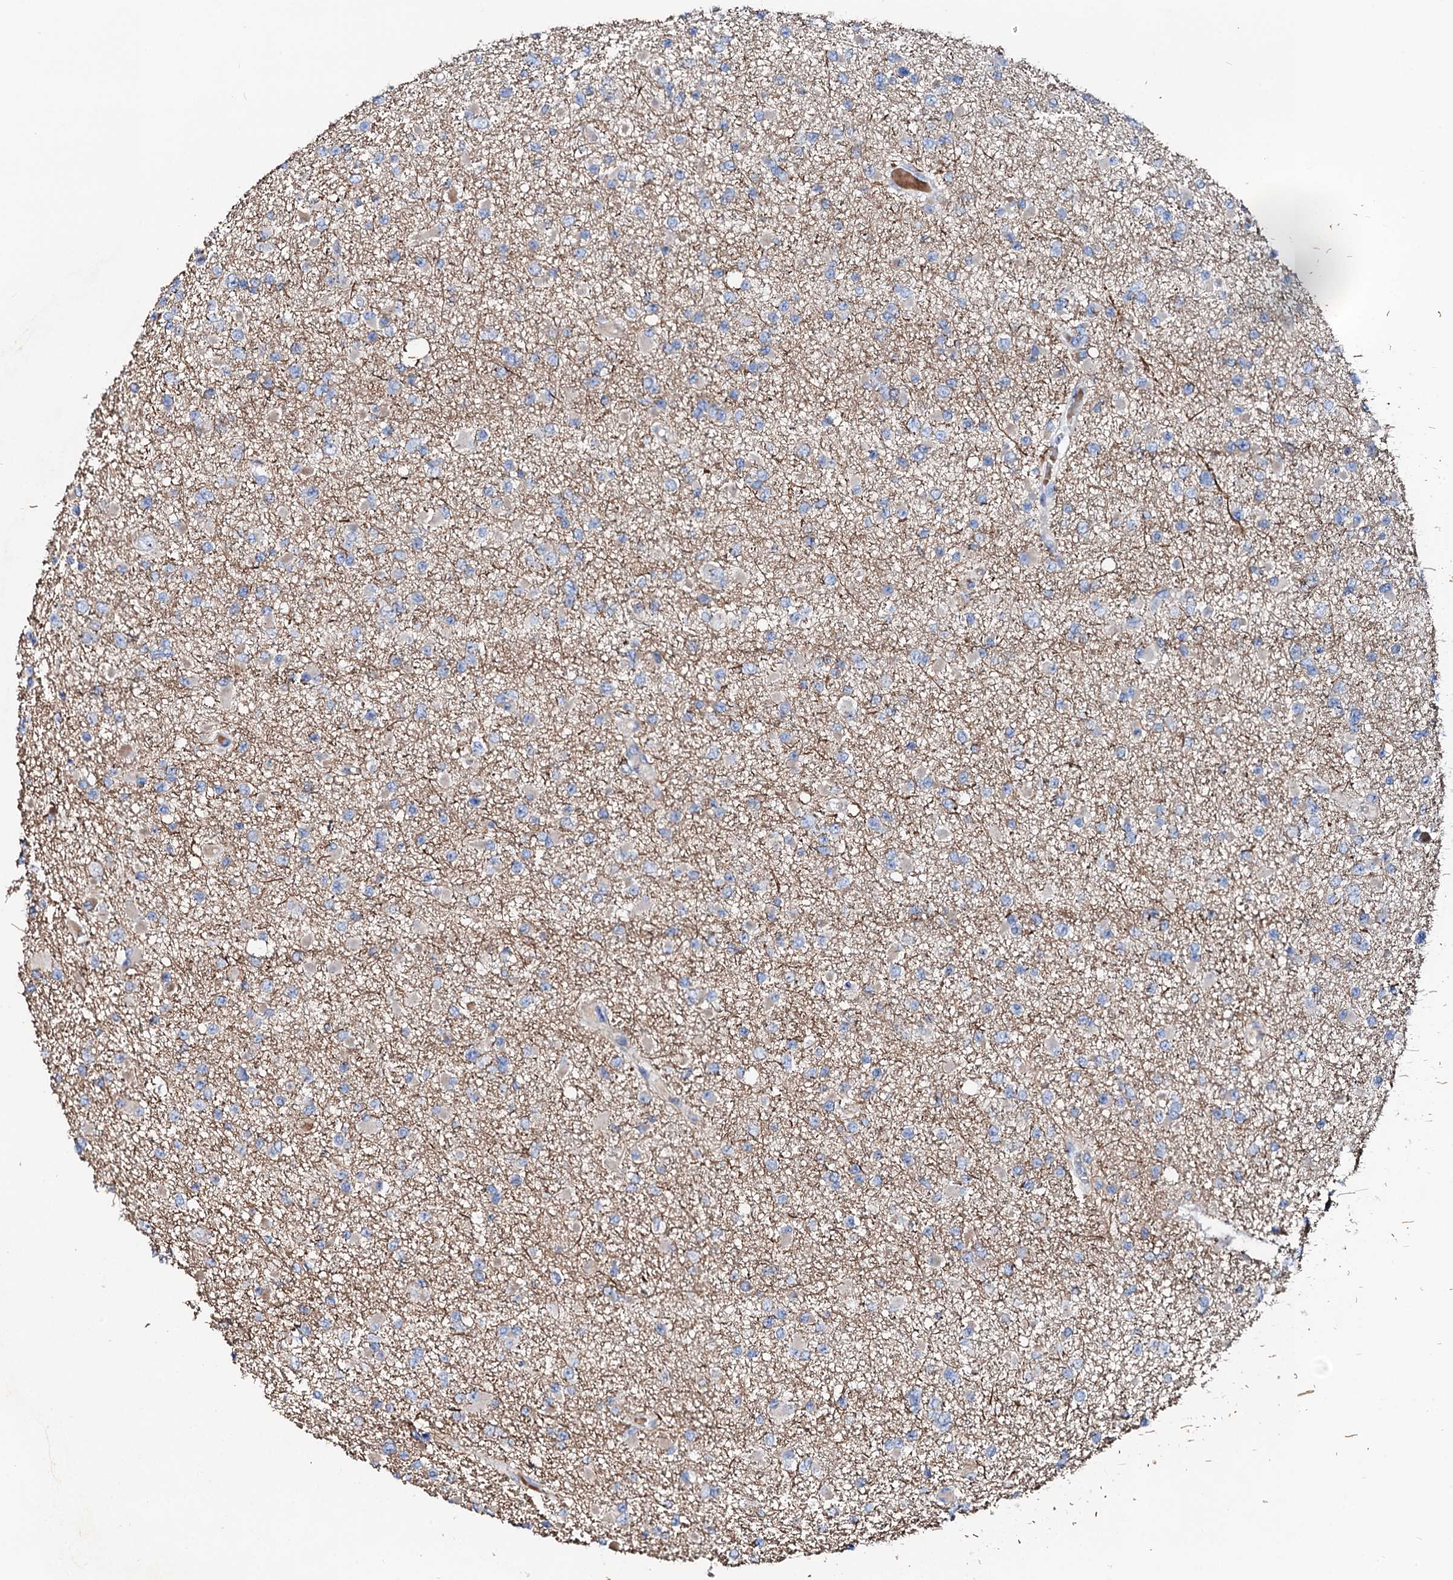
{"staining": {"intensity": "negative", "quantity": "none", "location": "none"}, "tissue": "glioma", "cell_type": "Tumor cells", "image_type": "cancer", "snomed": [{"axis": "morphology", "description": "Glioma, malignant, Low grade"}, {"axis": "topography", "description": "Brain"}], "caption": "Tumor cells show no significant staining in glioma.", "gene": "SLC10A7", "patient": {"sex": "female", "age": 22}}